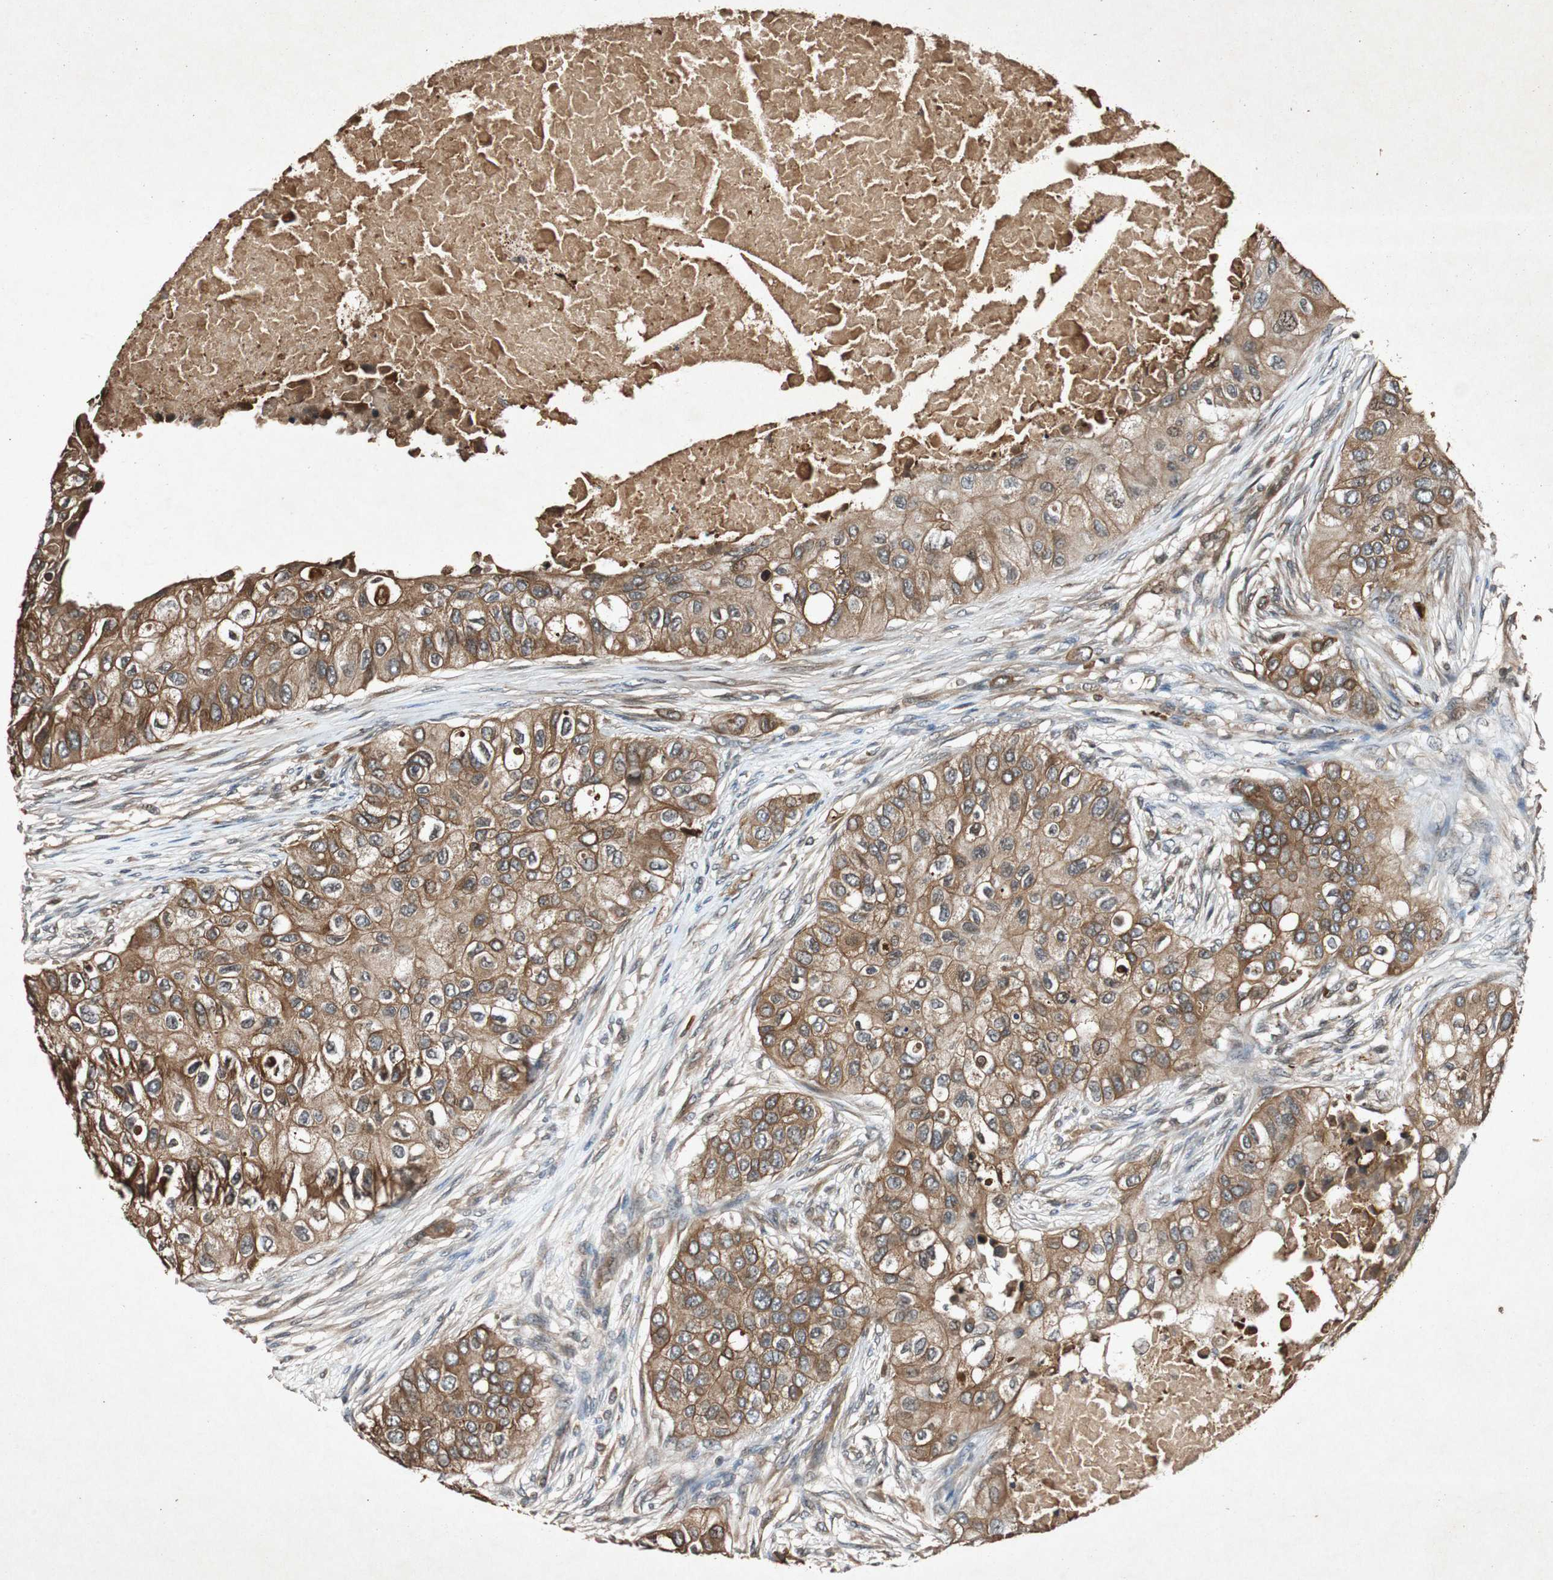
{"staining": {"intensity": "strong", "quantity": ">75%", "location": "cytoplasmic/membranous"}, "tissue": "breast cancer", "cell_type": "Tumor cells", "image_type": "cancer", "snomed": [{"axis": "morphology", "description": "Normal tissue, NOS"}, {"axis": "morphology", "description": "Duct carcinoma"}, {"axis": "topography", "description": "Breast"}], "caption": "Immunohistochemical staining of breast cancer (invasive ductal carcinoma) shows high levels of strong cytoplasmic/membranous protein positivity in about >75% of tumor cells.", "gene": "SLIT2", "patient": {"sex": "female", "age": 49}}